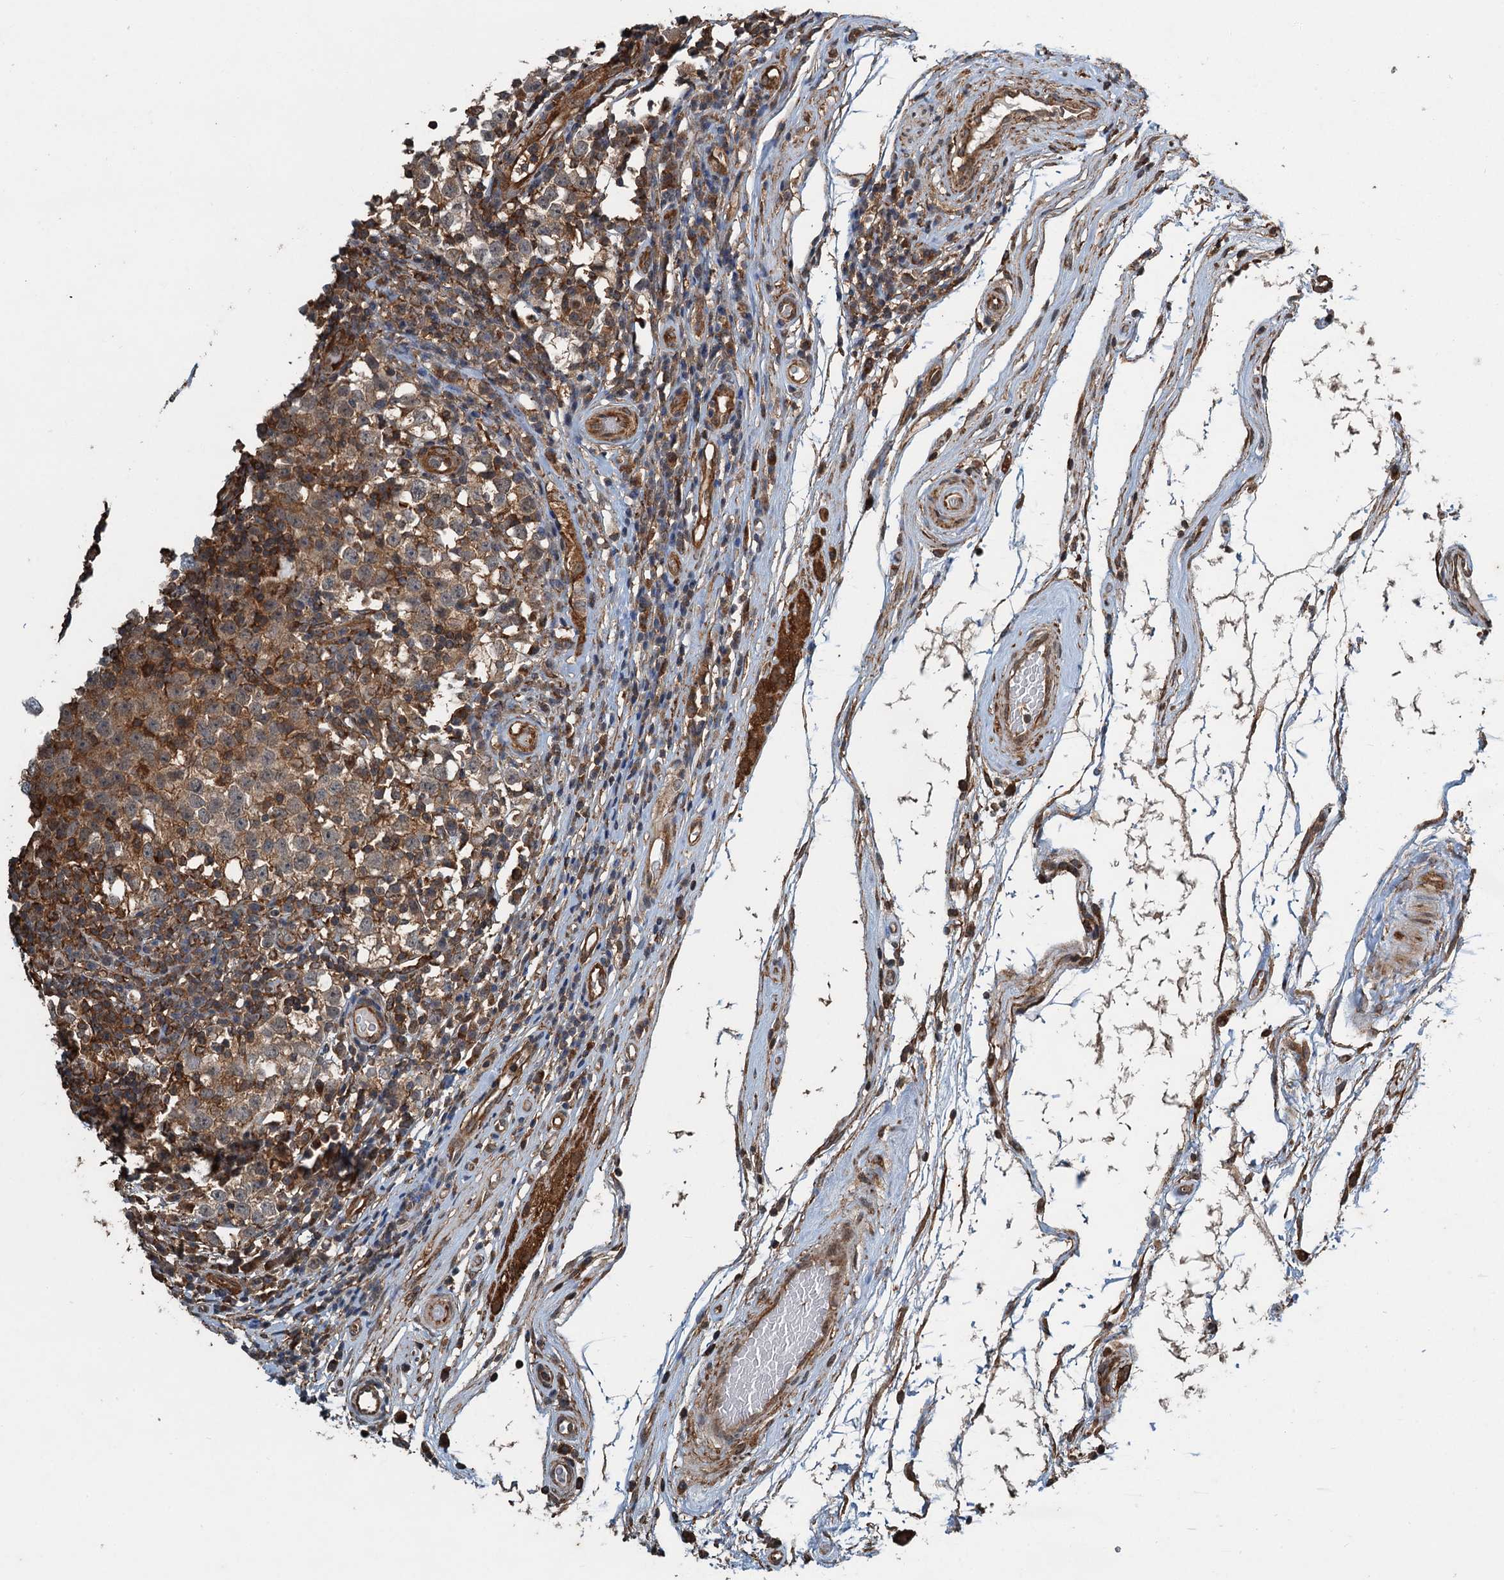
{"staining": {"intensity": "moderate", "quantity": "25%-75%", "location": "cytoplasmic/membranous"}, "tissue": "testis cancer", "cell_type": "Tumor cells", "image_type": "cancer", "snomed": [{"axis": "morphology", "description": "Seminoma, NOS"}, {"axis": "topography", "description": "Testis"}], "caption": "DAB (3,3'-diaminobenzidine) immunohistochemical staining of human testis cancer (seminoma) demonstrates moderate cytoplasmic/membranous protein staining in about 25%-75% of tumor cells.", "gene": "WHAMM", "patient": {"sex": "male", "age": 65}}